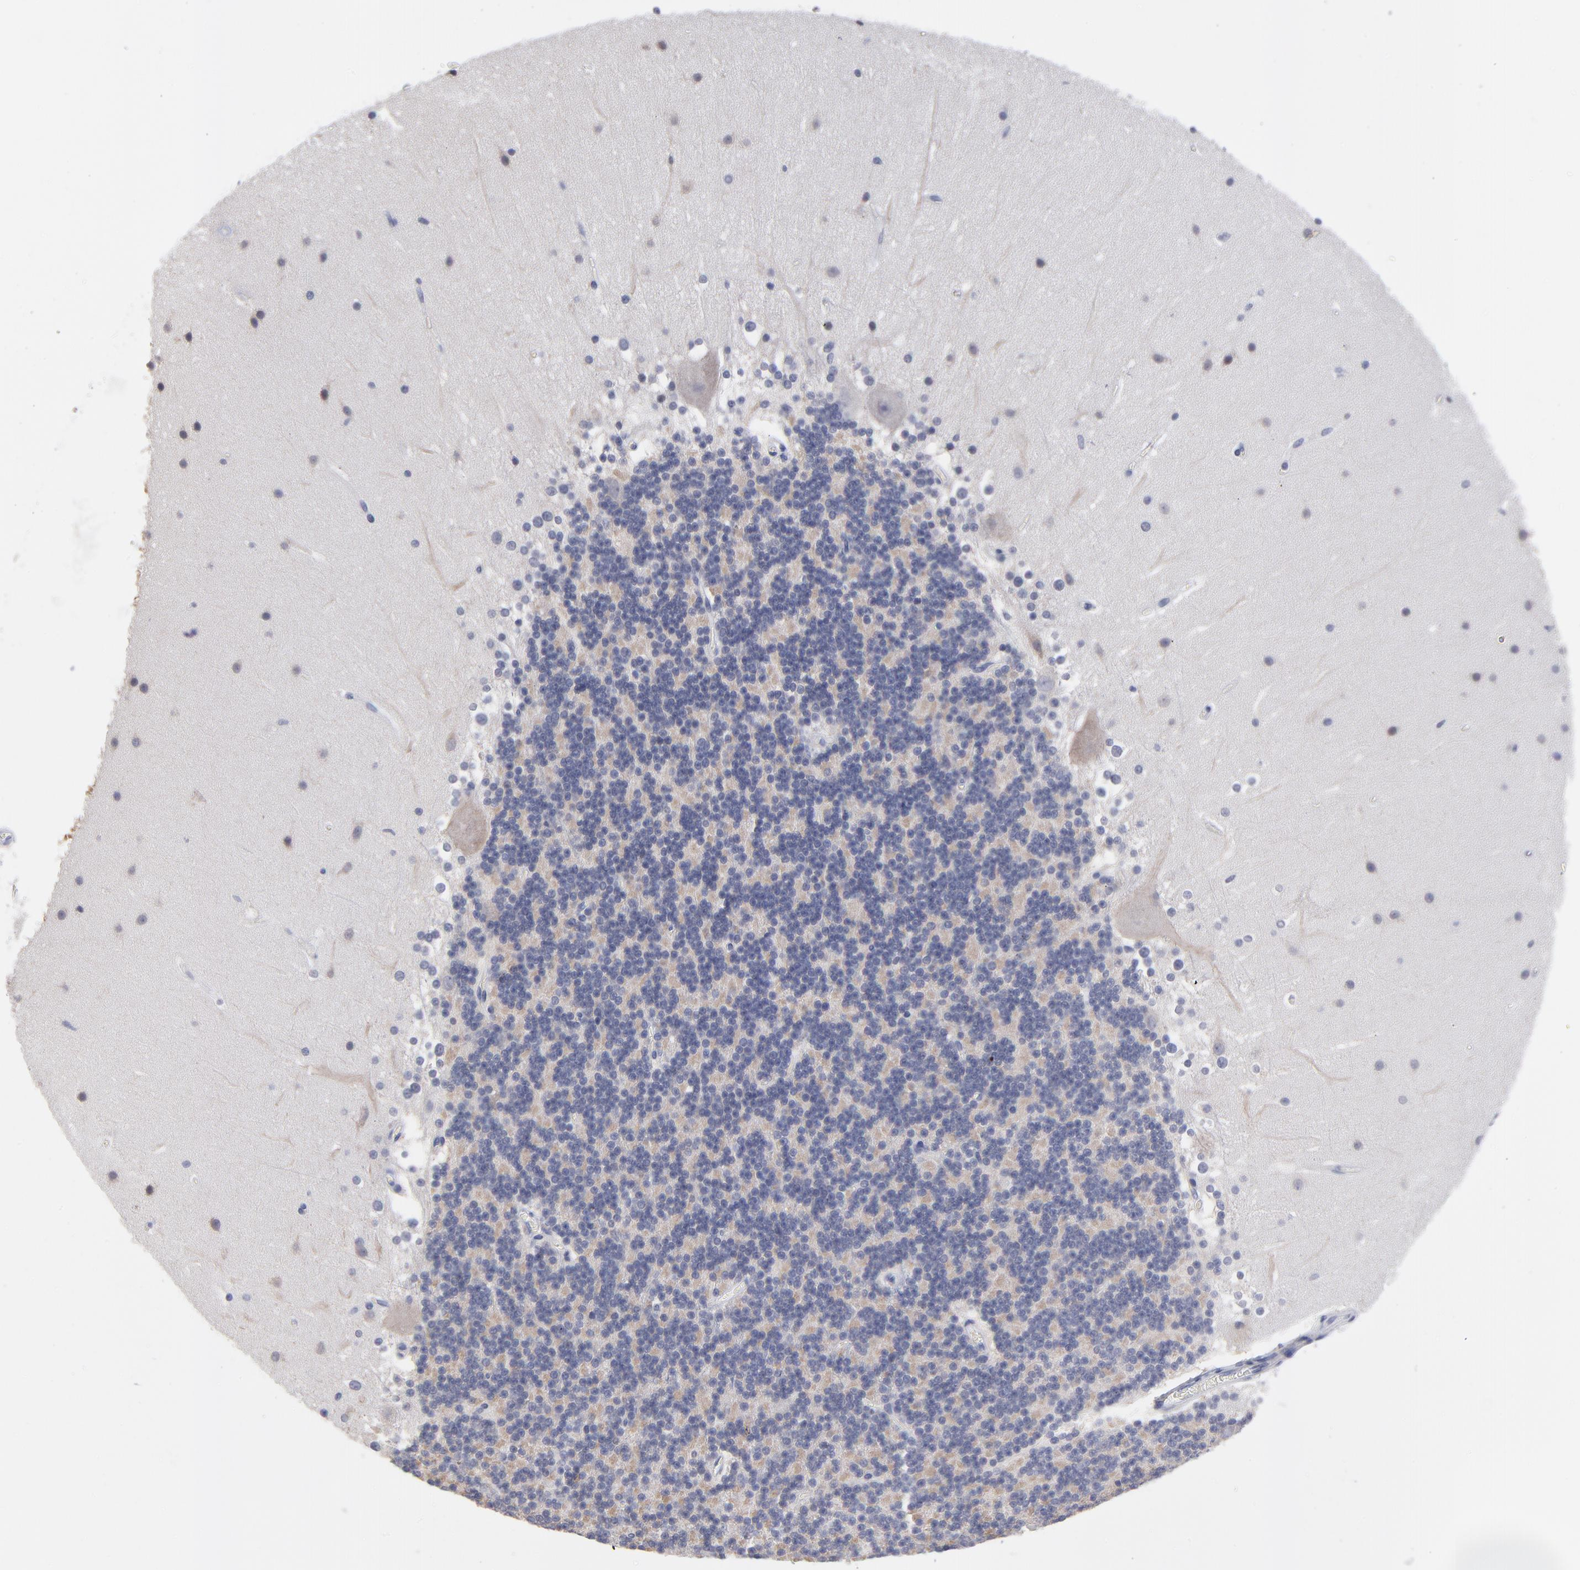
{"staining": {"intensity": "negative", "quantity": "none", "location": "none"}, "tissue": "cerebellum", "cell_type": "Cells in granular layer", "image_type": "normal", "snomed": [{"axis": "morphology", "description": "Normal tissue, NOS"}, {"axis": "topography", "description": "Cerebellum"}], "caption": "Immunohistochemical staining of unremarkable human cerebellum displays no significant expression in cells in granular layer.", "gene": "FBXO8", "patient": {"sex": "female", "age": 19}}